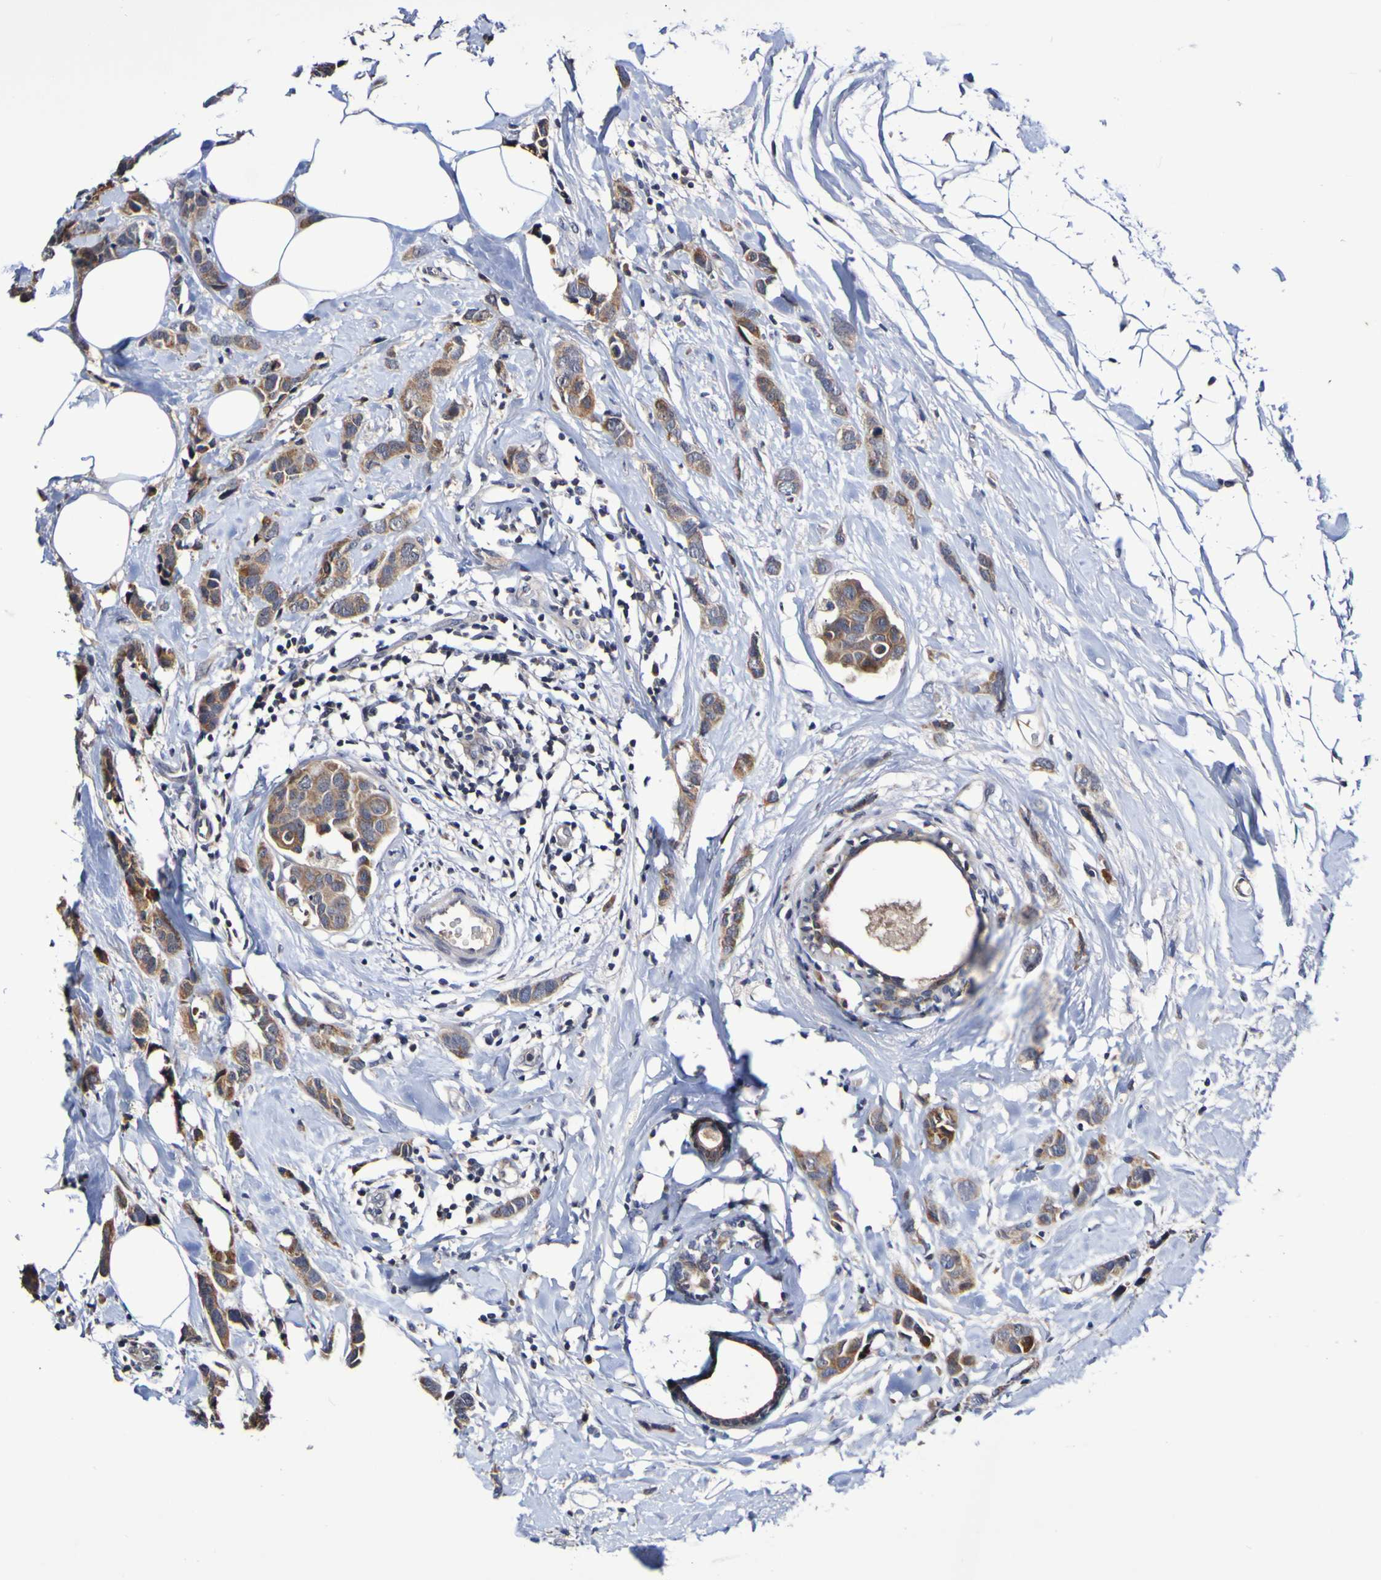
{"staining": {"intensity": "moderate", "quantity": ">75%", "location": "cytoplasmic/membranous"}, "tissue": "breast cancer", "cell_type": "Tumor cells", "image_type": "cancer", "snomed": [{"axis": "morphology", "description": "Normal tissue, NOS"}, {"axis": "morphology", "description": "Duct carcinoma"}, {"axis": "topography", "description": "Breast"}], "caption": "The micrograph displays a brown stain indicating the presence of a protein in the cytoplasmic/membranous of tumor cells in breast infiltrating ductal carcinoma.", "gene": "PTP4A2", "patient": {"sex": "female", "age": 50}}